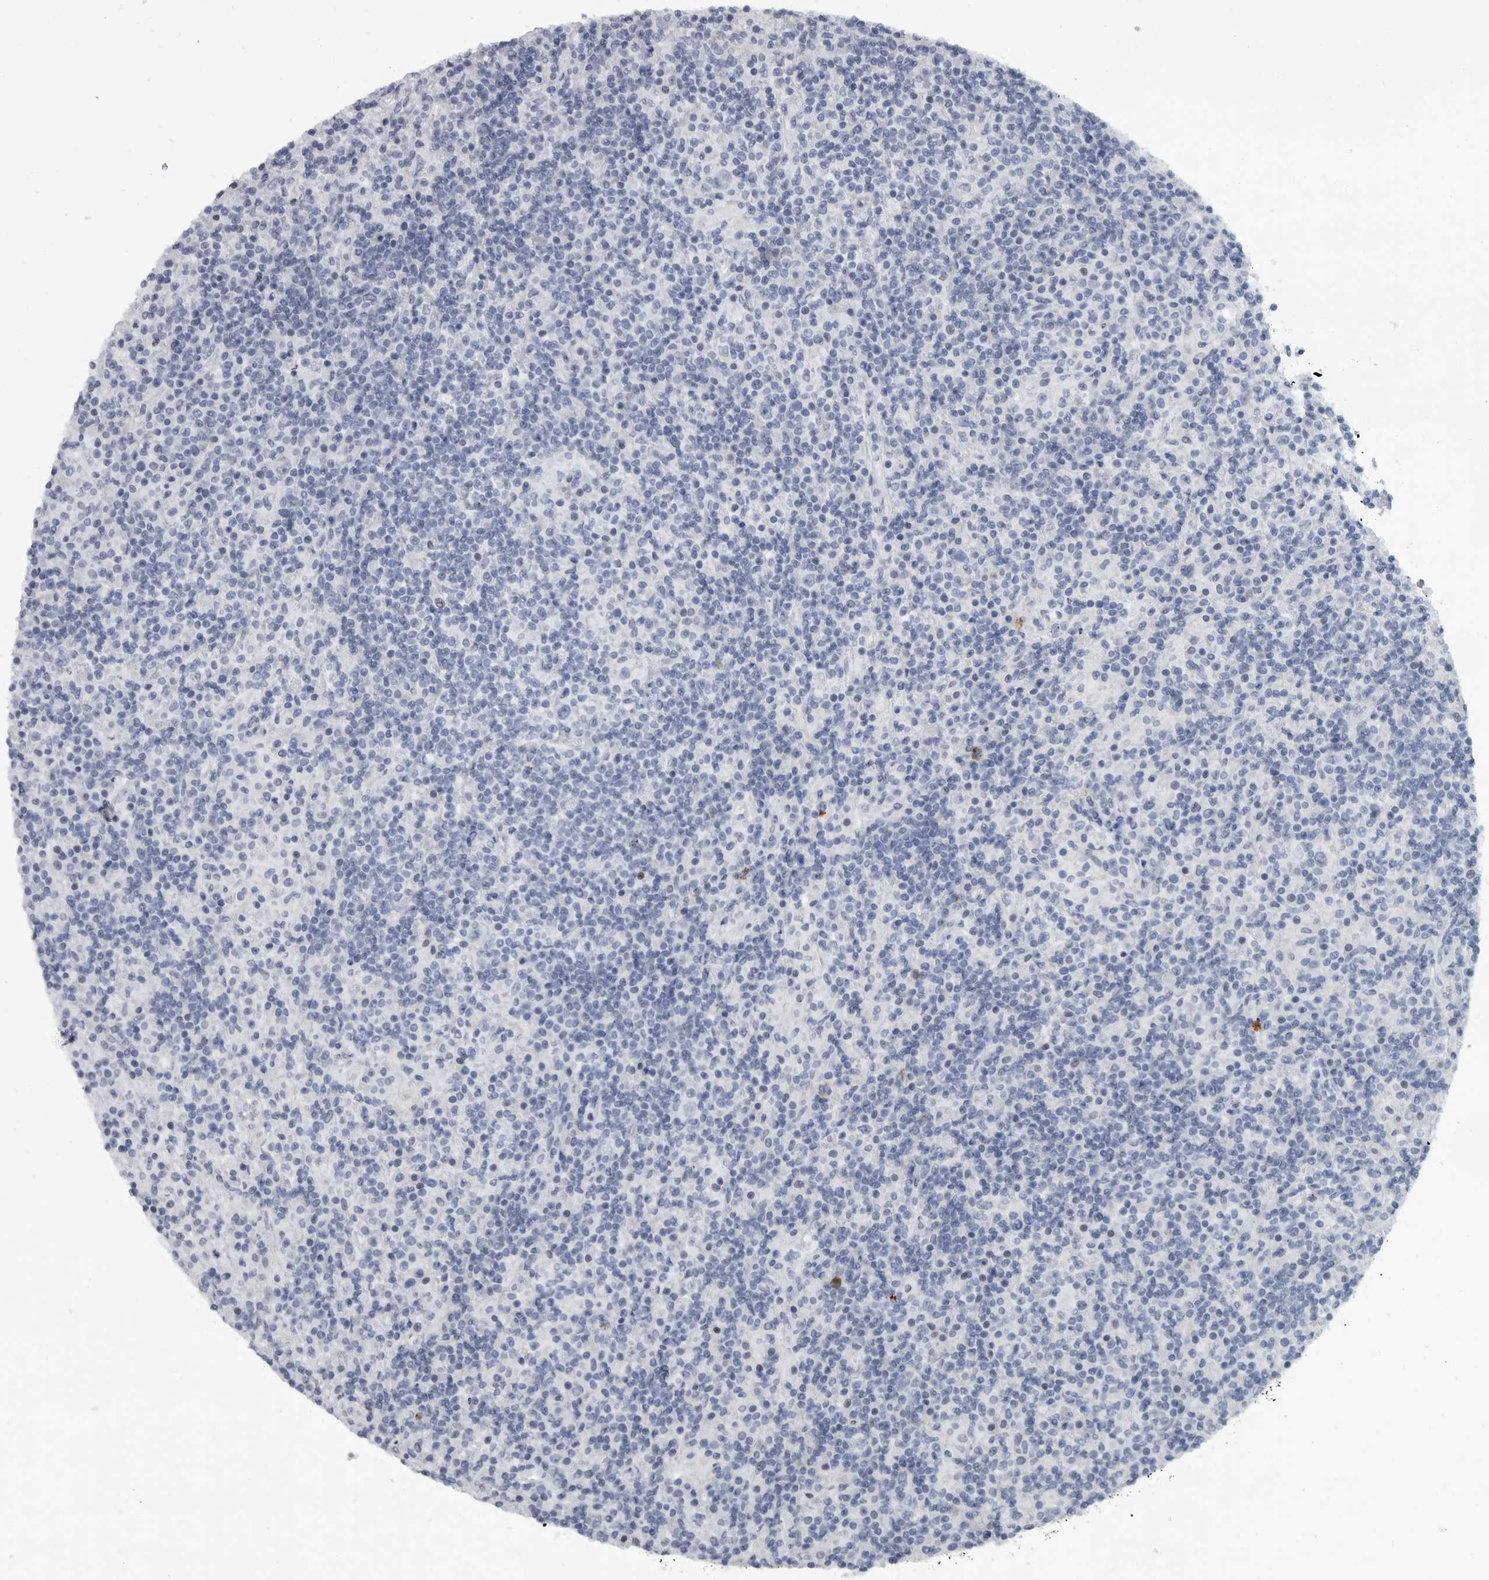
{"staining": {"intensity": "negative", "quantity": "none", "location": "none"}, "tissue": "lymphoma", "cell_type": "Tumor cells", "image_type": "cancer", "snomed": [{"axis": "morphology", "description": "Hodgkin's disease, NOS"}, {"axis": "topography", "description": "Lymph node"}], "caption": "Tumor cells are negative for protein expression in human Hodgkin's disease.", "gene": "SLC25A39", "patient": {"sex": "male", "age": 70}}